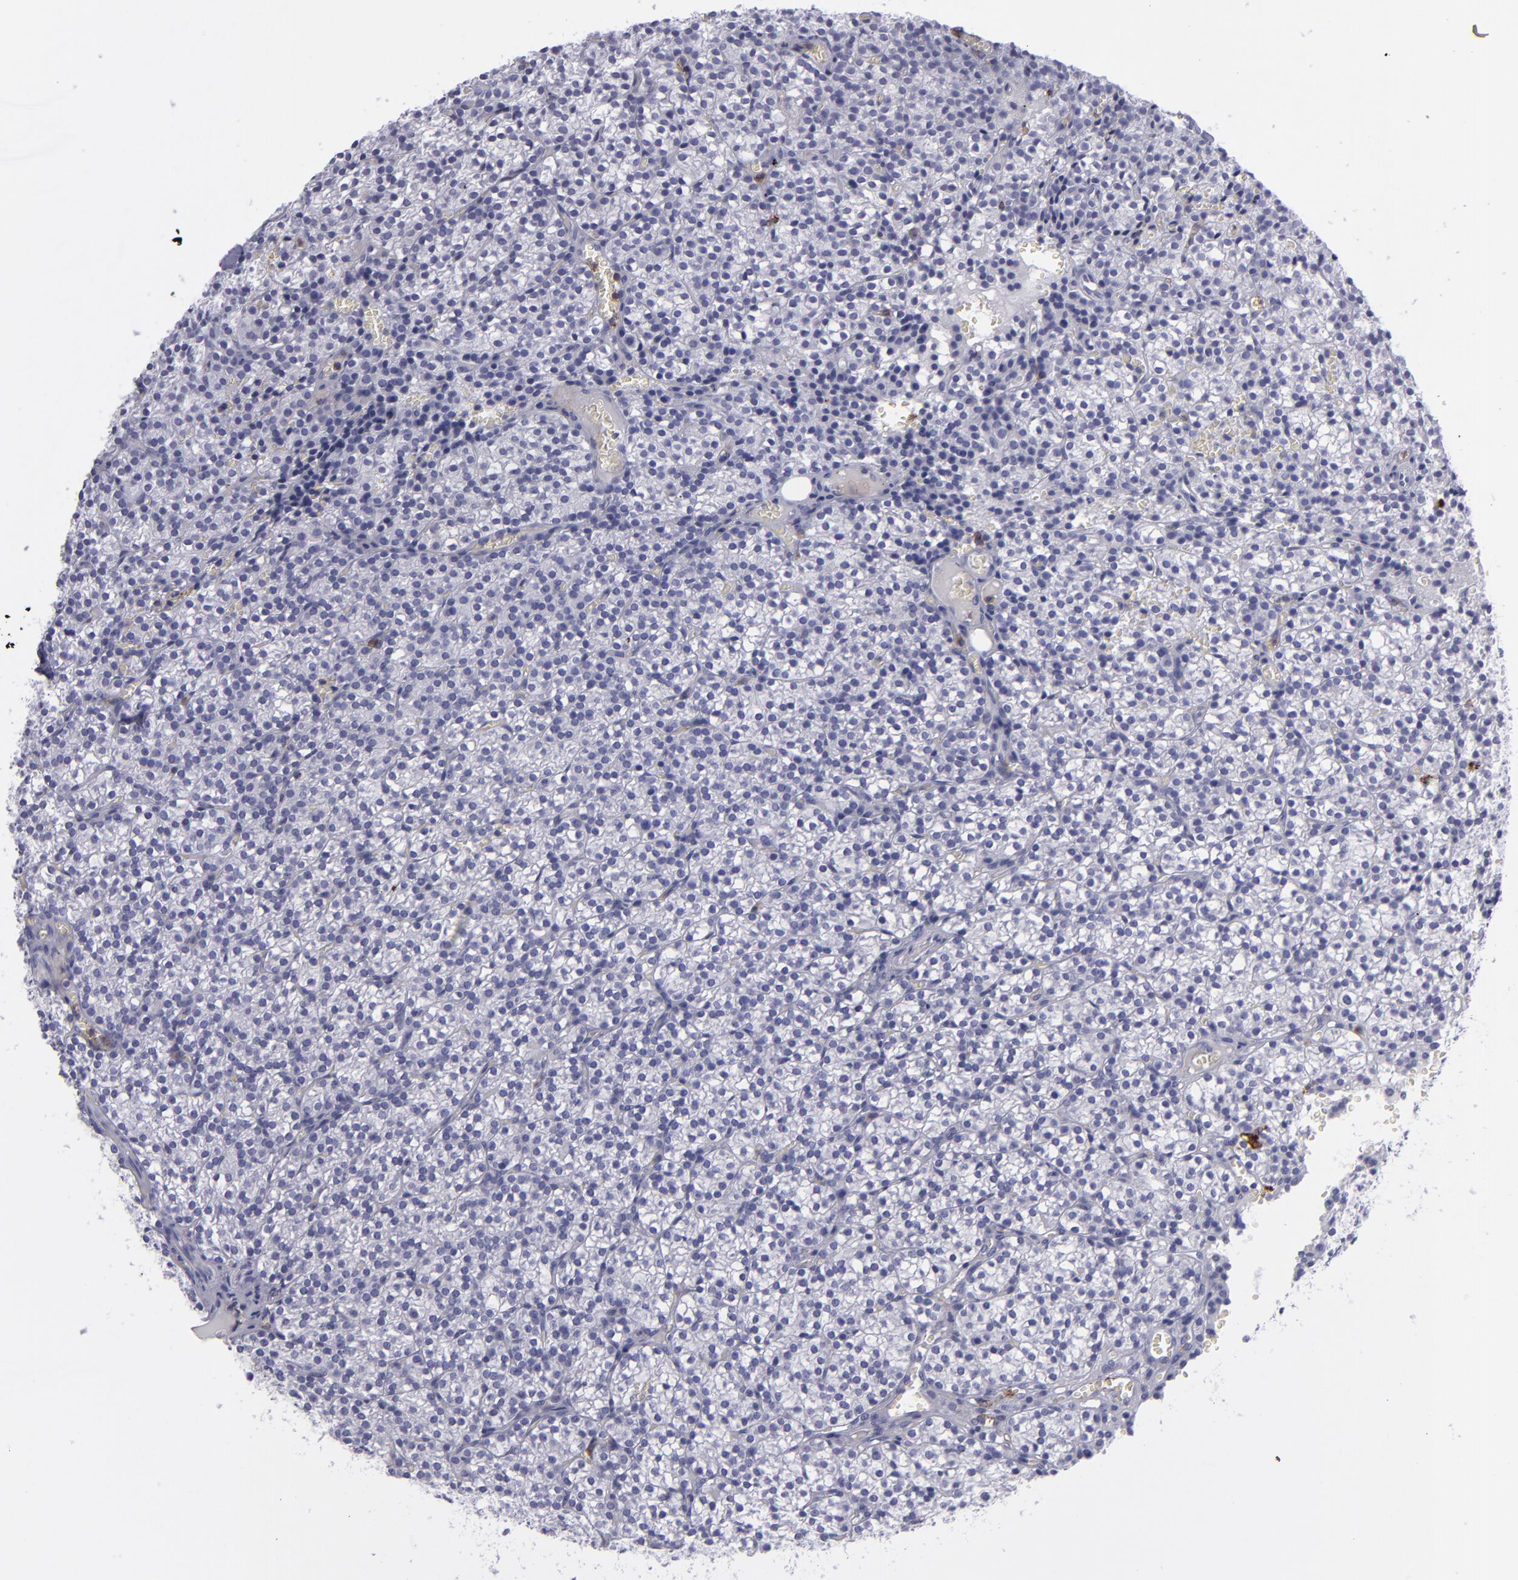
{"staining": {"intensity": "negative", "quantity": "none", "location": "none"}, "tissue": "parathyroid gland", "cell_type": "Glandular cells", "image_type": "normal", "snomed": [{"axis": "morphology", "description": "Normal tissue, NOS"}, {"axis": "topography", "description": "Parathyroid gland"}], "caption": "IHC image of unremarkable human parathyroid gland stained for a protein (brown), which demonstrates no staining in glandular cells.", "gene": "SELPLG", "patient": {"sex": "female", "age": 17}}